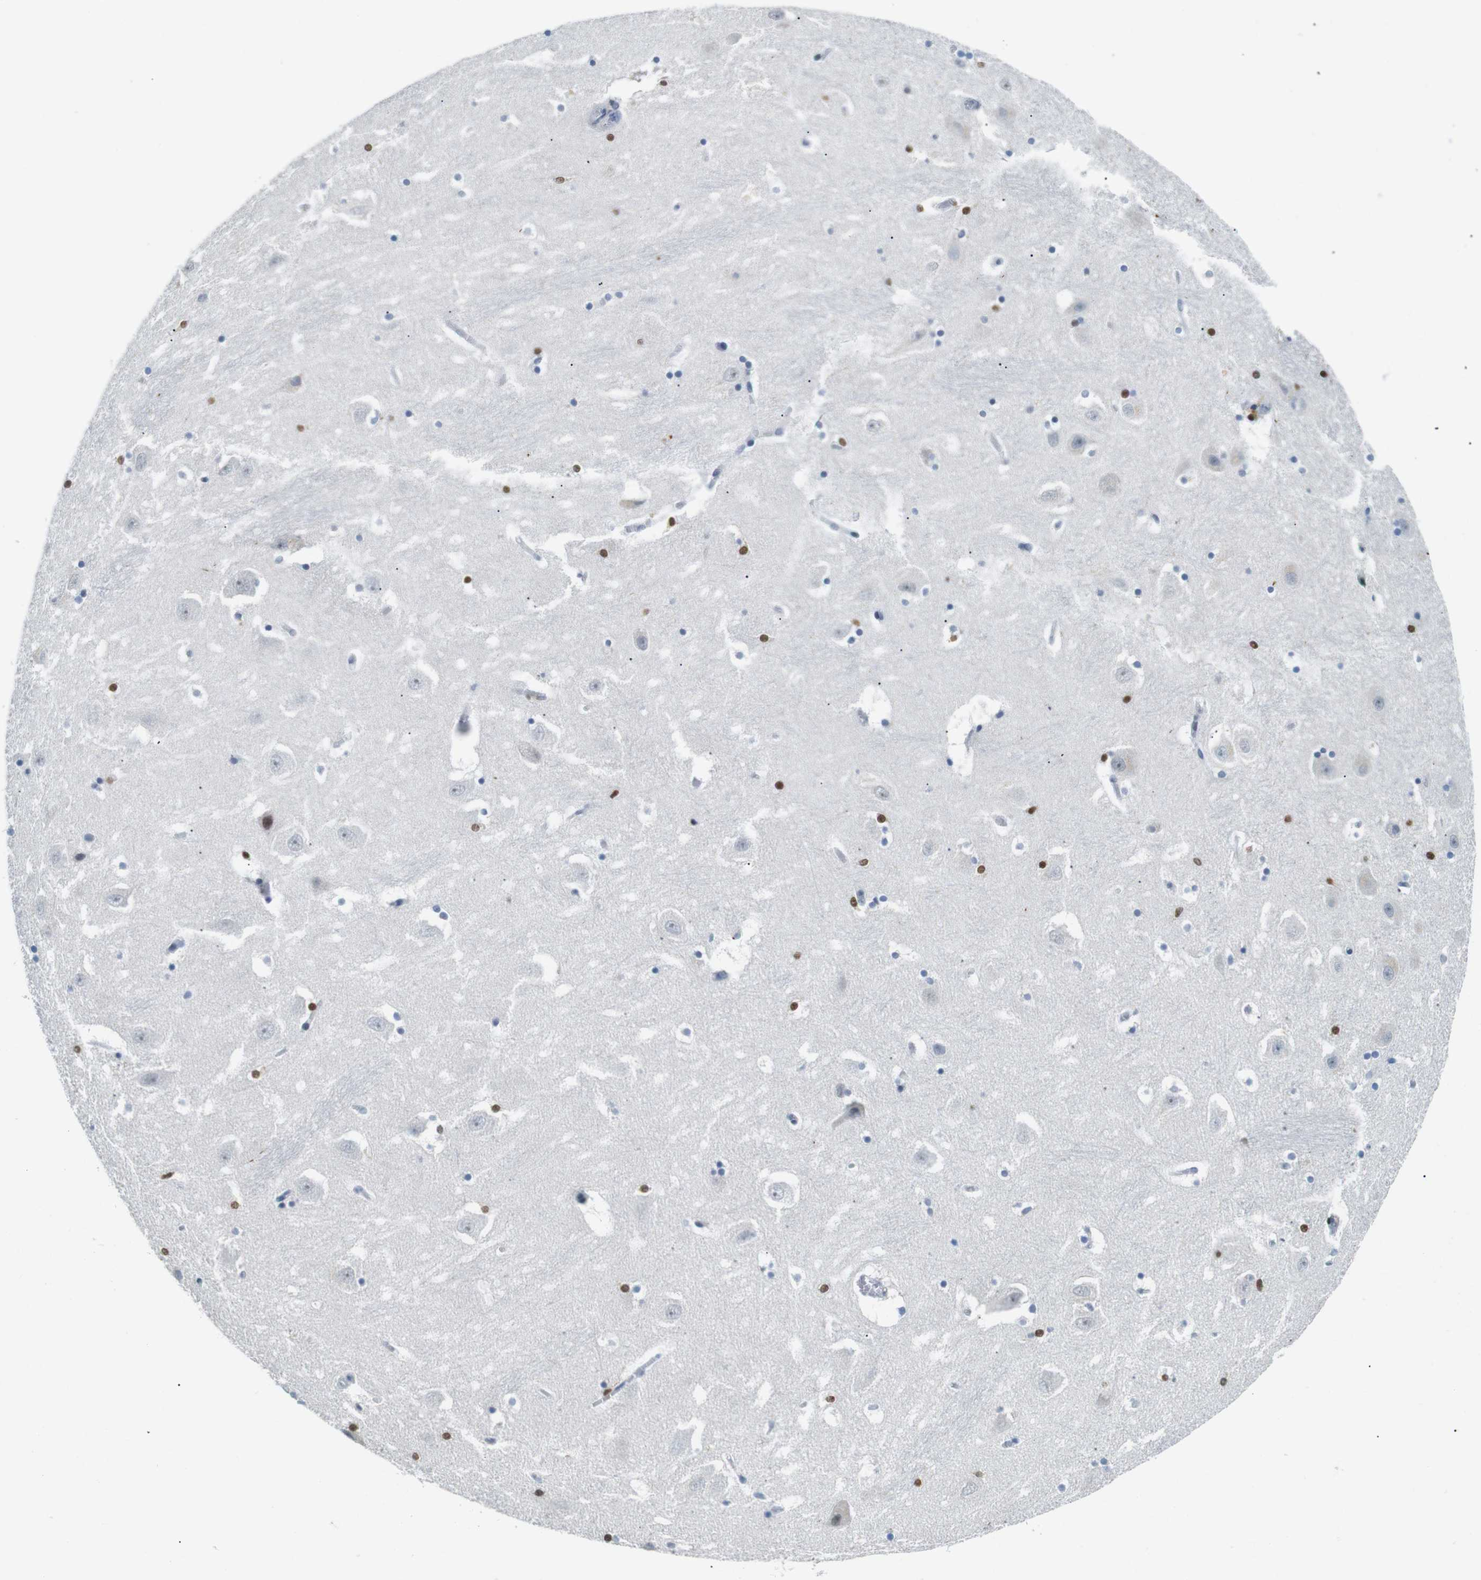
{"staining": {"intensity": "strong", "quantity": "<25%", "location": "nuclear"}, "tissue": "hippocampus", "cell_type": "Glial cells", "image_type": "normal", "snomed": [{"axis": "morphology", "description": "Normal tissue, NOS"}, {"axis": "topography", "description": "Hippocampus"}], "caption": "Human hippocampus stained with a protein marker exhibits strong staining in glial cells.", "gene": "IRF8", "patient": {"sex": "male", "age": 45}}